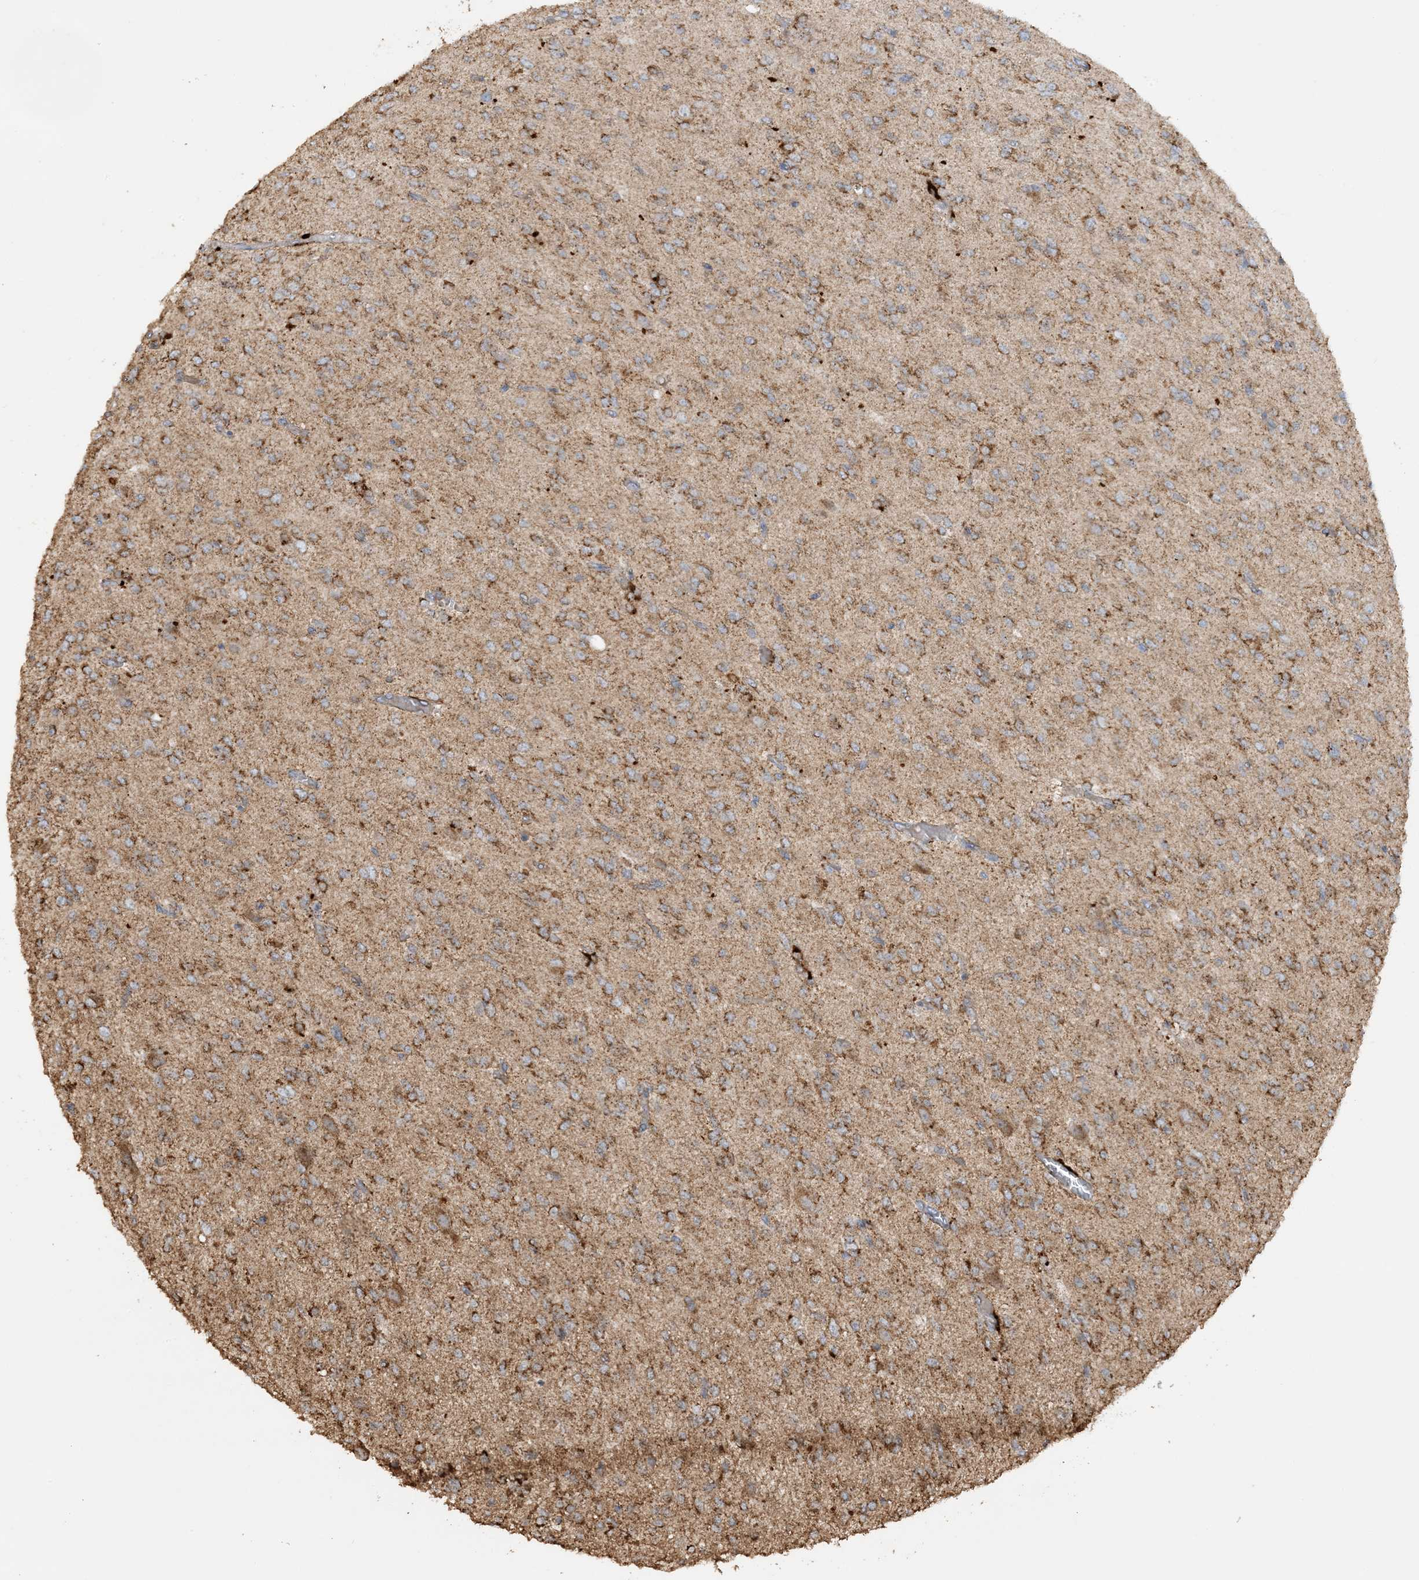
{"staining": {"intensity": "moderate", "quantity": ">75%", "location": "cytoplasmic/membranous"}, "tissue": "glioma", "cell_type": "Tumor cells", "image_type": "cancer", "snomed": [{"axis": "morphology", "description": "Glioma, malignant, High grade"}, {"axis": "topography", "description": "Brain"}], "caption": "DAB (3,3'-diaminobenzidine) immunohistochemical staining of glioma demonstrates moderate cytoplasmic/membranous protein staining in approximately >75% of tumor cells.", "gene": "AGA", "patient": {"sex": "female", "age": 59}}